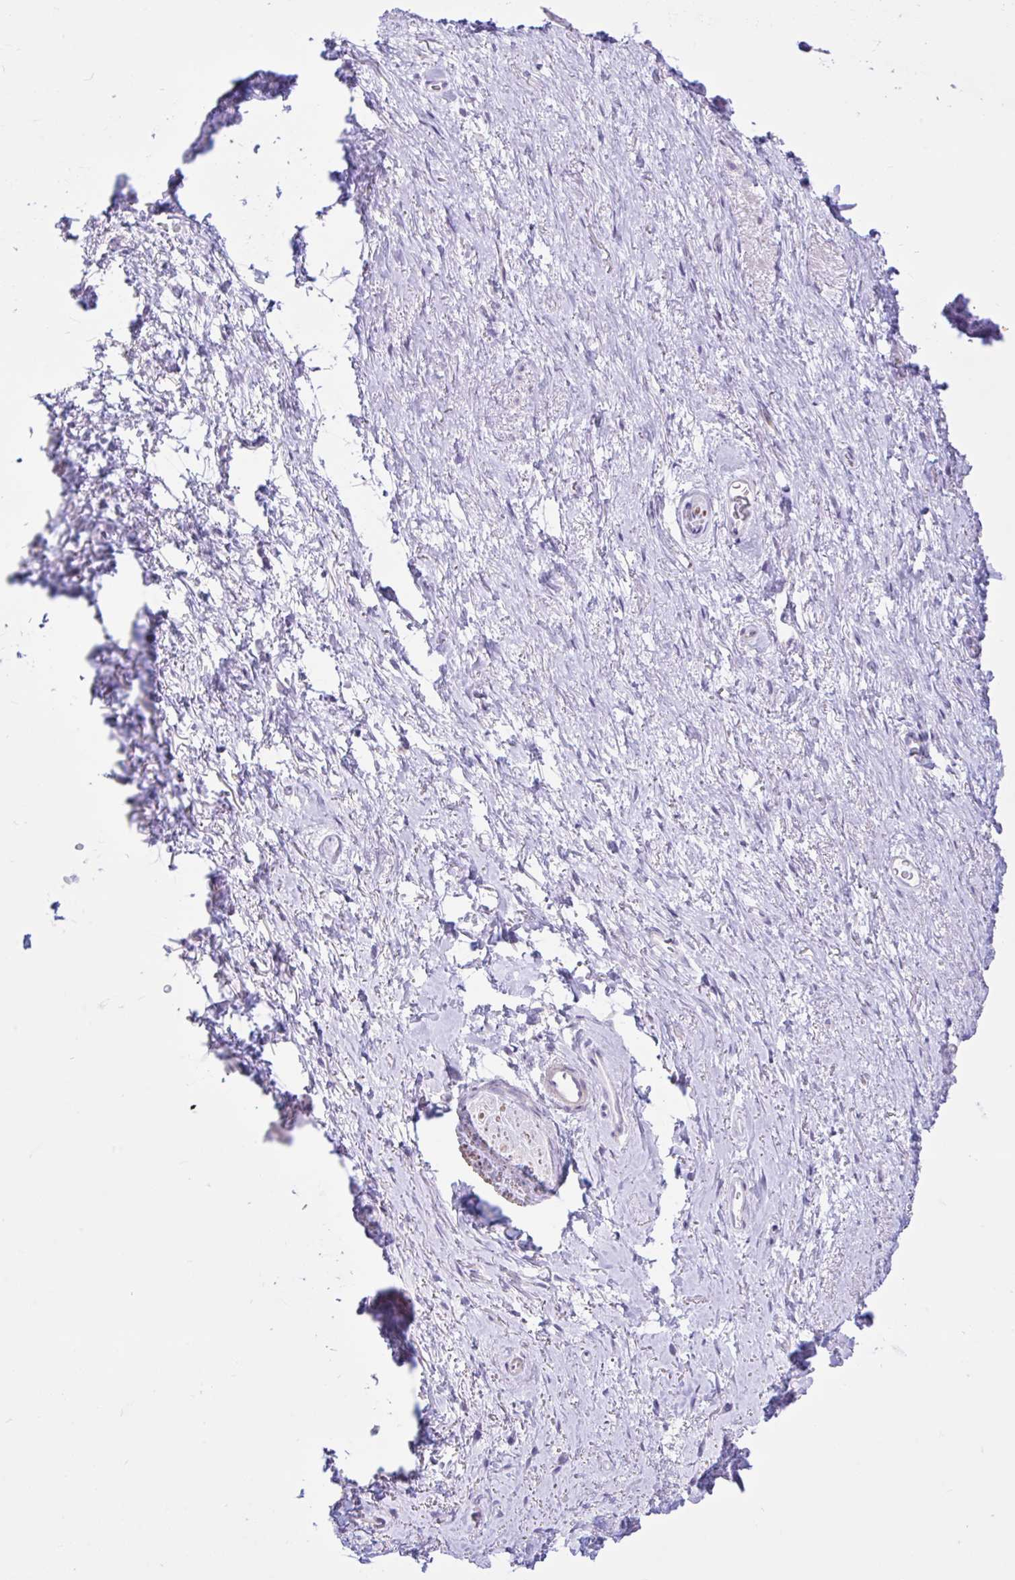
{"staining": {"intensity": "negative", "quantity": "none", "location": "none"}, "tissue": "adipose tissue", "cell_type": "Adipocytes", "image_type": "normal", "snomed": [{"axis": "morphology", "description": "Normal tissue, NOS"}, {"axis": "topography", "description": "Vulva"}, {"axis": "topography", "description": "Peripheral nerve tissue"}], "caption": "Protein analysis of normal adipose tissue demonstrates no significant staining in adipocytes. (Stains: DAB immunohistochemistry (IHC) with hematoxylin counter stain, Microscopy: brightfield microscopy at high magnification).", "gene": "REEP1", "patient": {"sex": "female", "age": 66}}